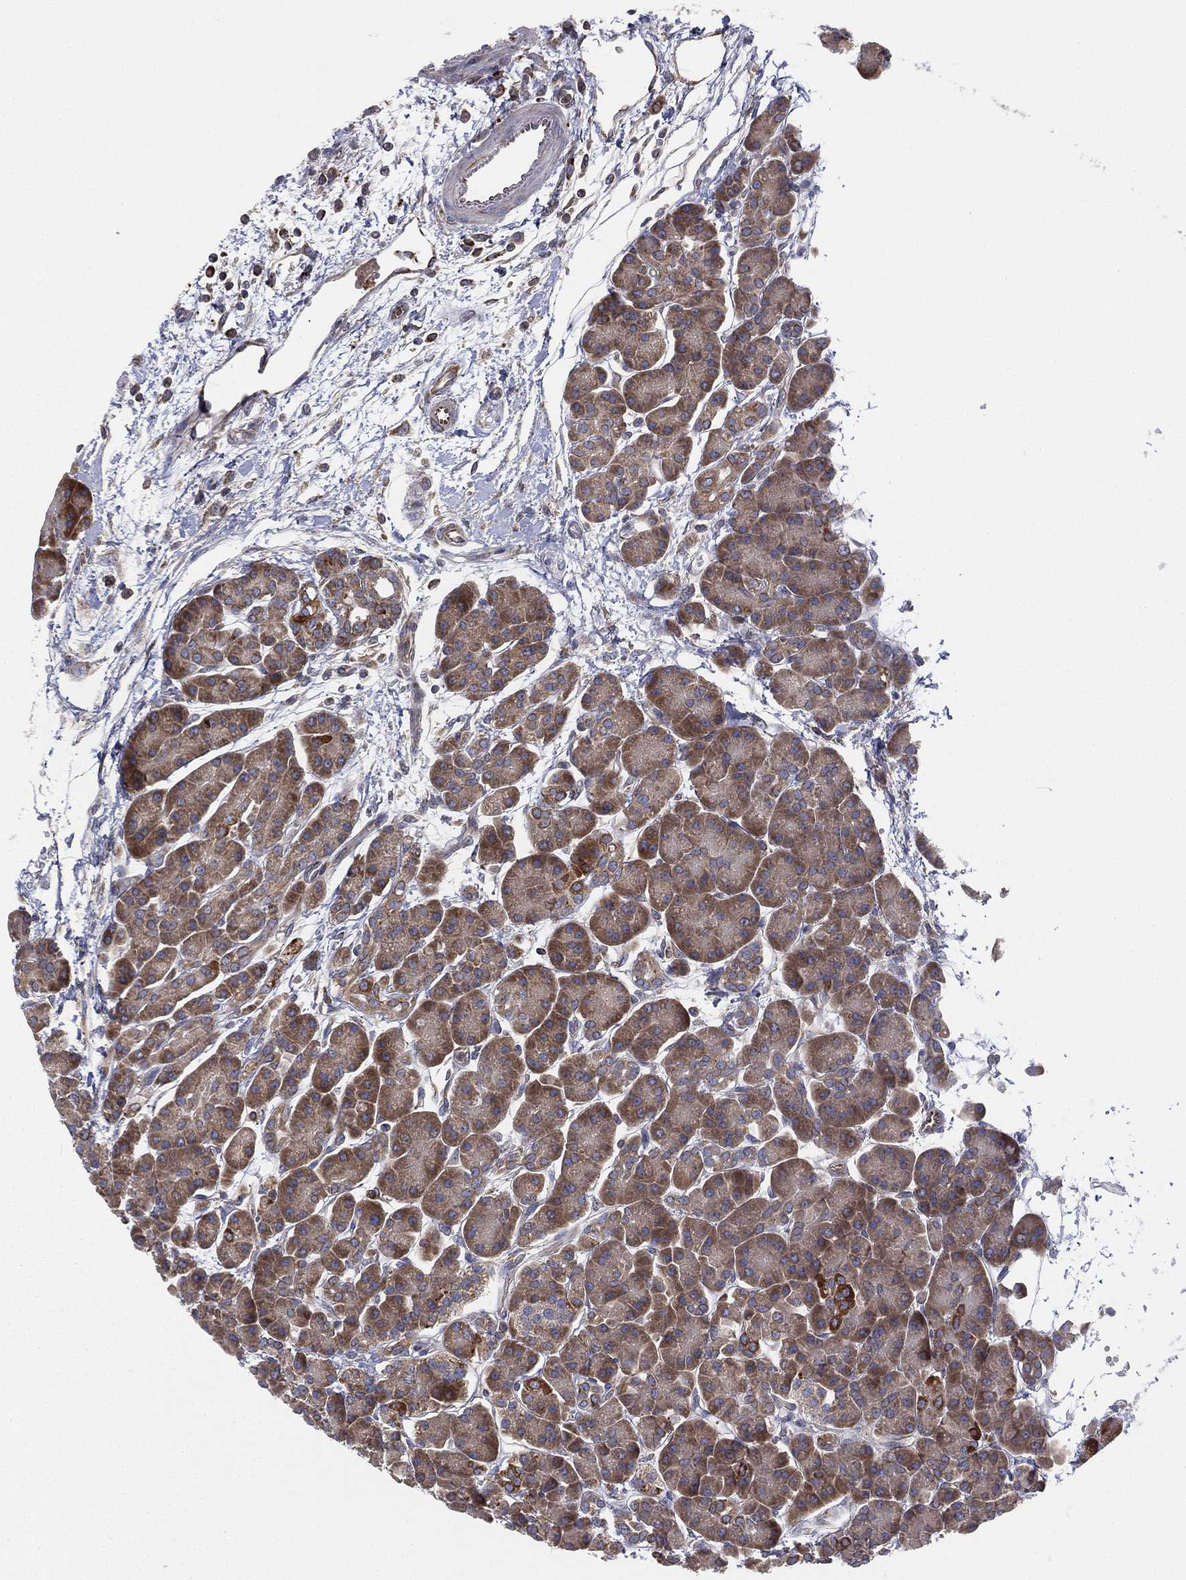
{"staining": {"intensity": "moderate", "quantity": ">75%", "location": "cytoplasmic/membranous"}, "tissue": "pancreas", "cell_type": "Exocrine glandular cells", "image_type": "normal", "snomed": [{"axis": "morphology", "description": "Normal tissue, NOS"}, {"axis": "topography", "description": "Pancreas"}], "caption": "The micrograph exhibits a brown stain indicating the presence of a protein in the cytoplasmic/membranous of exocrine glandular cells in pancreas. Nuclei are stained in blue.", "gene": "CYB5B", "patient": {"sex": "female", "age": 63}}